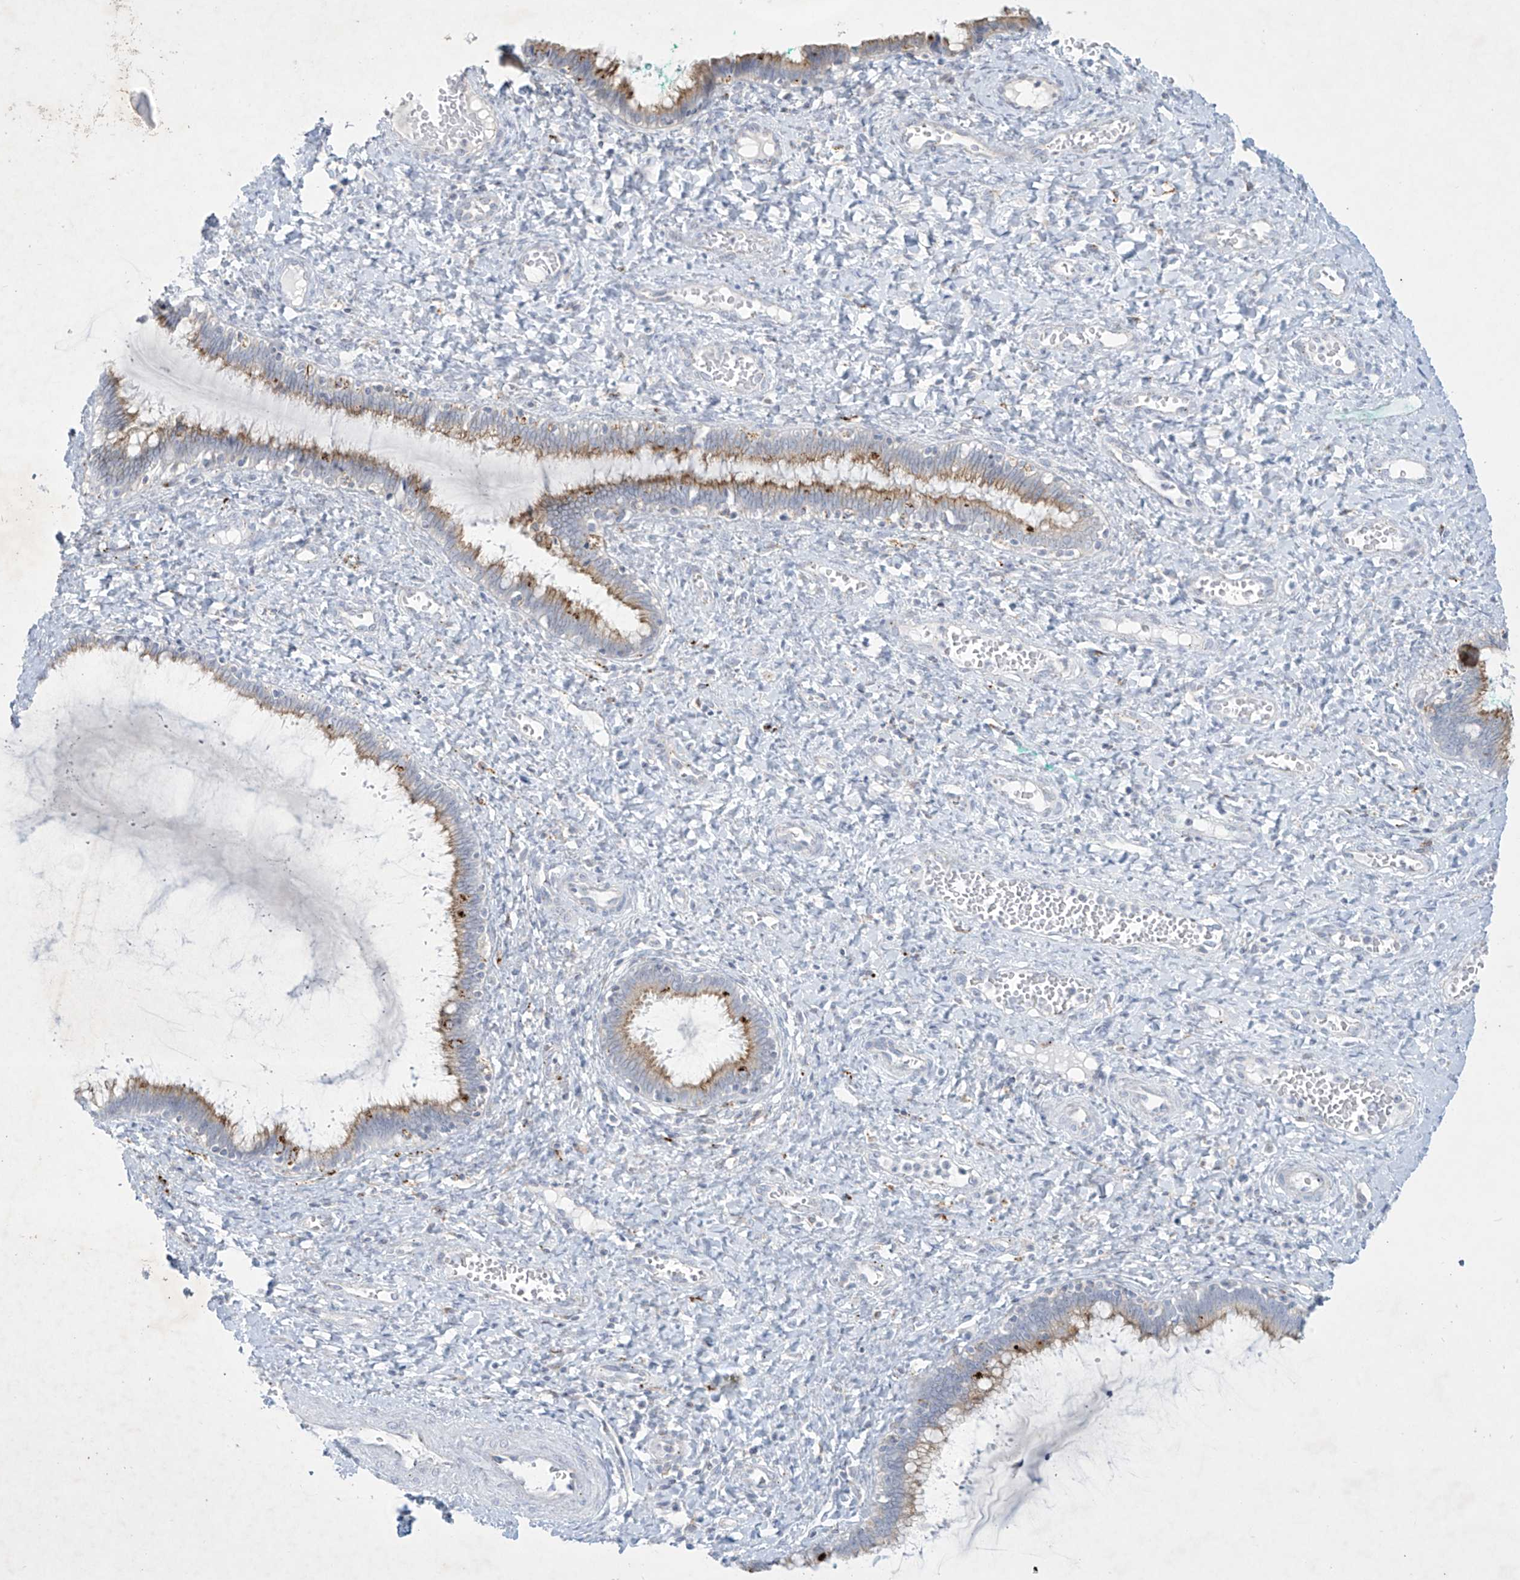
{"staining": {"intensity": "moderate", "quantity": "25%-75%", "location": "cytoplasmic/membranous"}, "tissue": "cervix", "cell_type": "Glandular cells", "image_type": "normal", "snomed": [{"axis": "morphology", "description": "Normal tissue, NOS"}, {"axis": "morphology", "description": "Adenocarcinoma, NOS"}, {"axis": "topography", "description": "Cervix"}], "caption": "Immunohistochemical staining of normal human cervix displays medium levels of moderate cytoplasmic/membranous expression in about 25%-75% of glandular cells.", "gene": "GPR137C", "patient": {"sex": "female", "age": 29}}